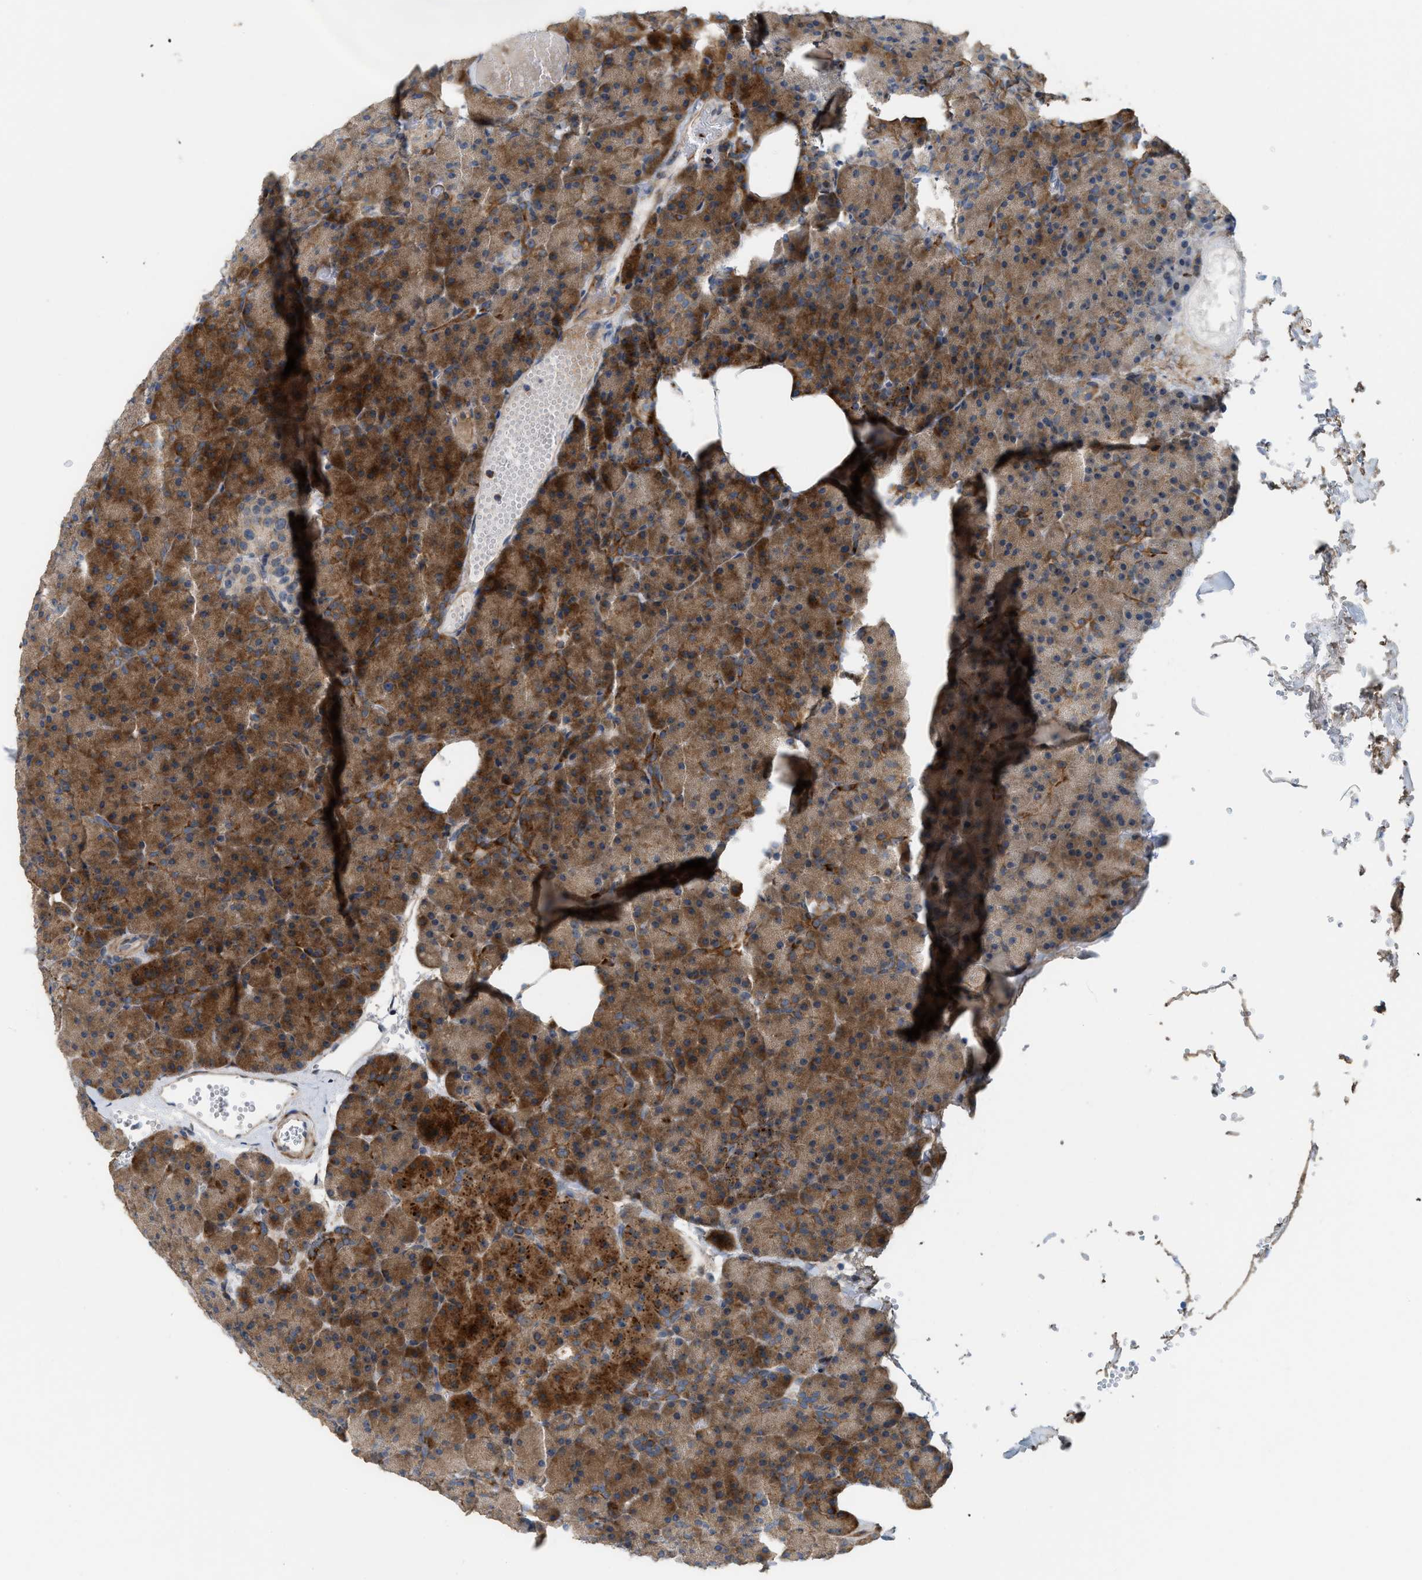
{"staining": {"intensity": "moderate", "quantity": "25%-75%", "location": "cytoplasmic/membranous"}, "tissue": "pancreas", "cell_type": "Exocrine glandular cells", "image_type": "normal", "snomed": [{"axis": "morphology", "description": "Normal tissue, NOS"}, {"axis": "morphology", "description": "Carcinoid, malignant, NOS"}, {"axis": "topography", "description": "Pancreas"}], "caption": "Immunohistochemistry (IHC) histopathology image of unremarkable pancreas: human pancreas stained using IHC demonstrates medium levels of moderate protein expression localized specifically in the cytoplasmic/membranous of exocrine glandular cells, appearing as a cytoplasmic/membranous brown color.", "gene": "DIPK1A", "patient": {"sex": "female", "age": 35}}